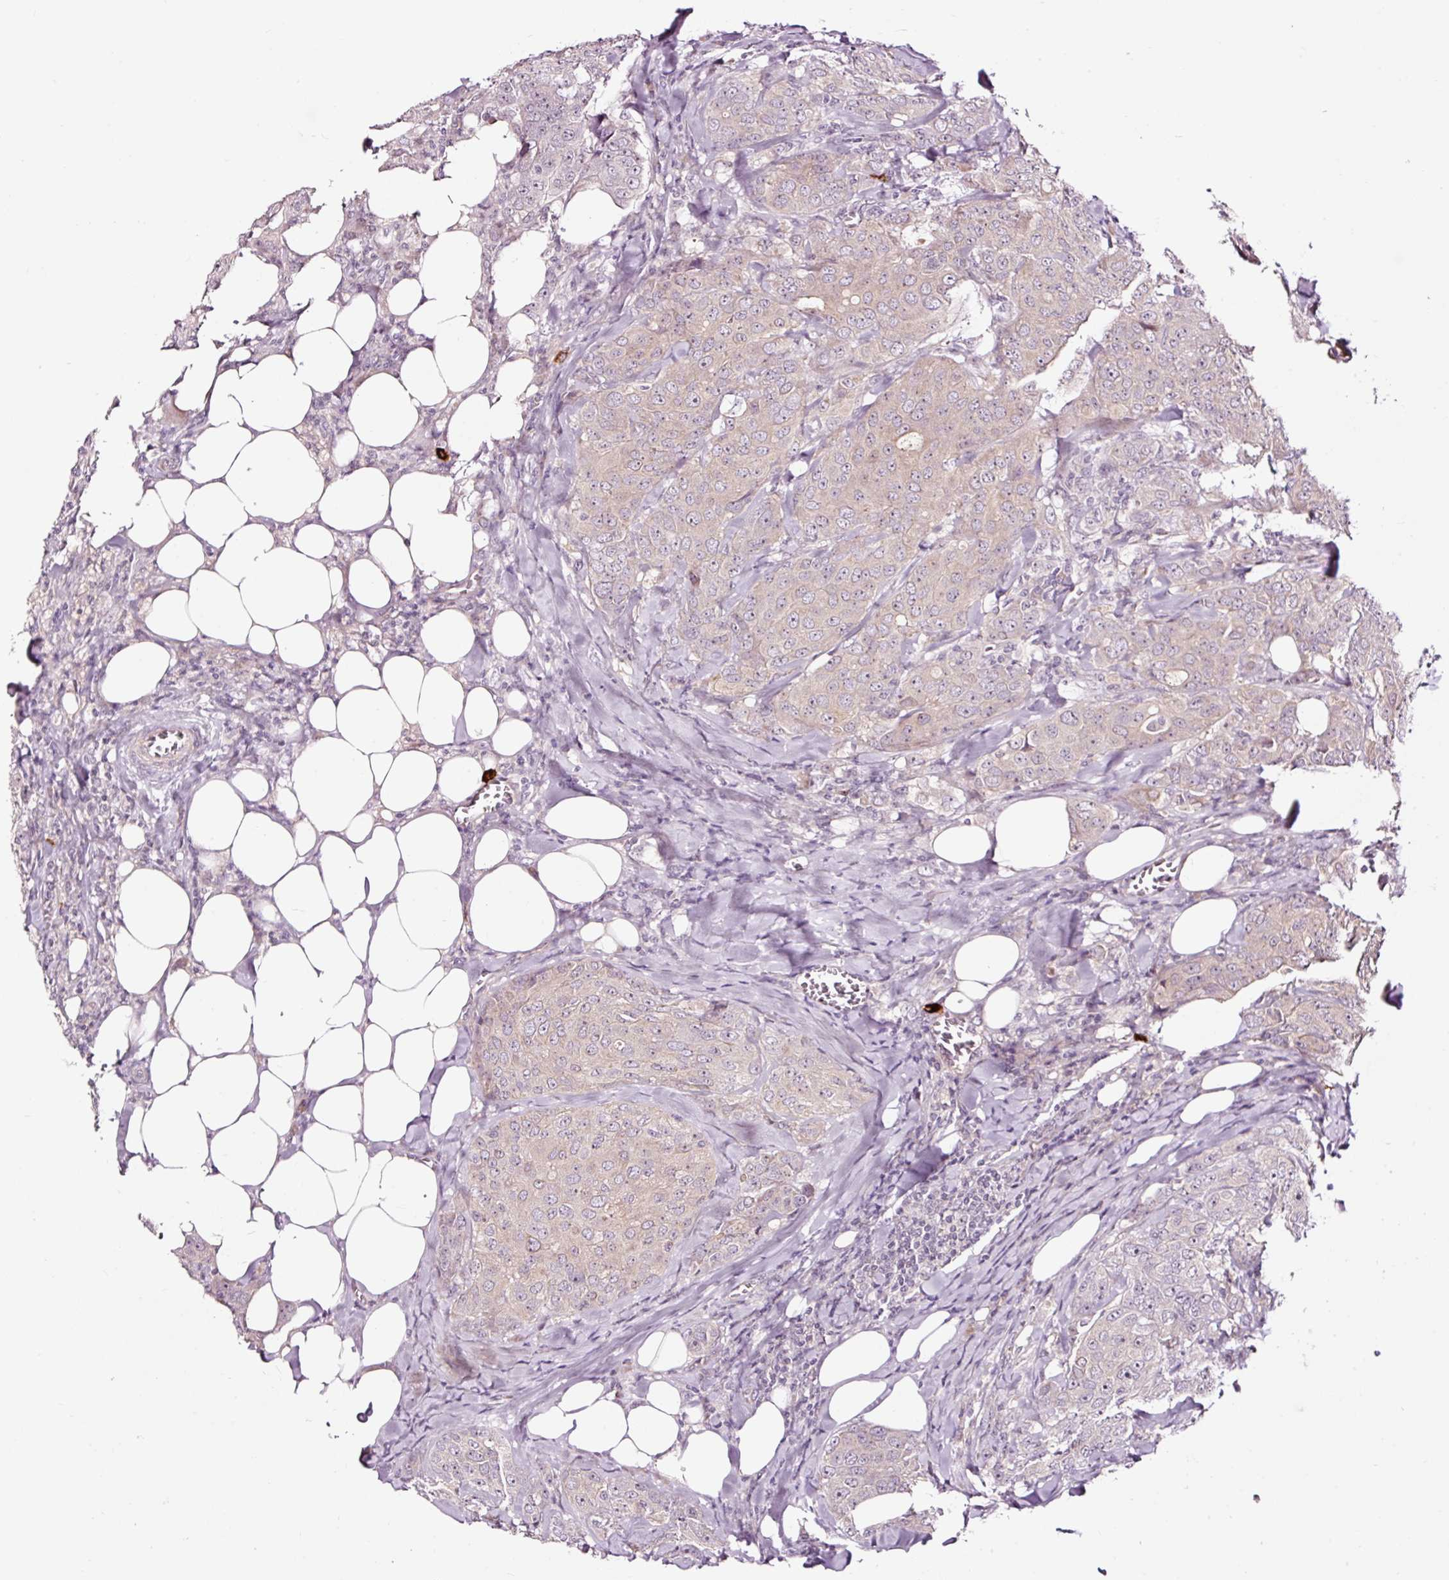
{"staining": {"intensity": "weak", "quantity": "25%-75%", "location": "nuclear"}, "tissue": "breast cancer", "cell_type": "Tumor cells", "image_type": "cancer", "snomed": [{"axis": "morphology", "description": "Duct carcinoma"}, {"axis": "topography", "description": "Breast"}], "caption": "Human breast cancer stained for a protein (brown) exhibits weak nuclear positive expression in about 25%-75% of tumor cells.", "gene": "UTP14A", "patient": {"sex": "female", "age": 43}}